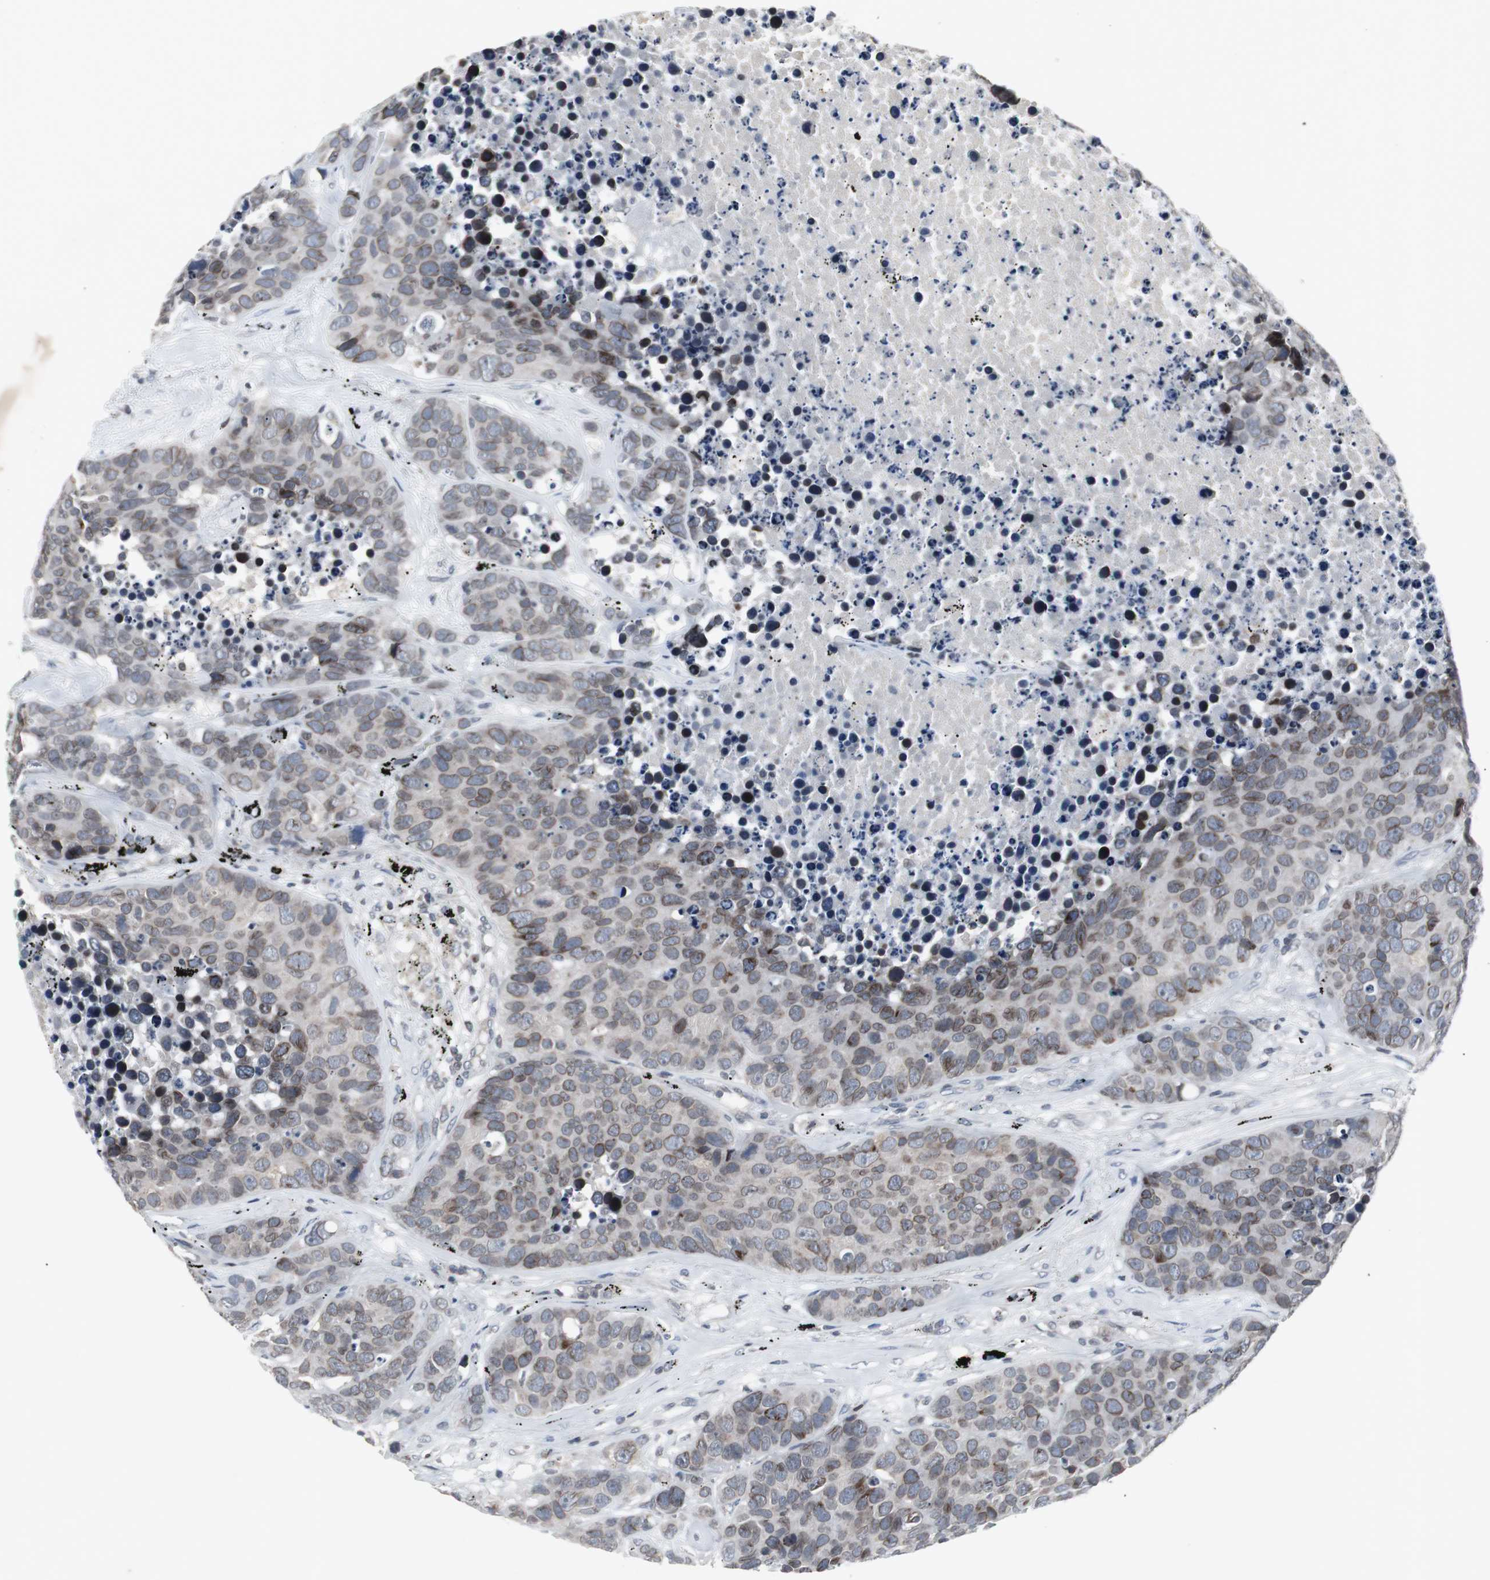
{"staining": {"intensity": "moderate", "quantity": ">75%", "location": "cytoplasmic/membranous,nuclear"}, "tissue": "carcinoid", "cell_type": "Tumor cells", "image_type": "cancer", "snomed": [{"axis": "morphology", "description": "Carcinoid, malignant, NOS"}, {"axis": "topography", "description": "Lung"}], "caption": "Moderate cytoplasmic/membranous and nuclear expression is appreciated in about >75% of tumor cells in carcinoid (malignant). The protein is shown in brown color, while the nuclei are stained blue.", "gene": "ZNF396", "patient": {"sex": "male", "age": 60}}